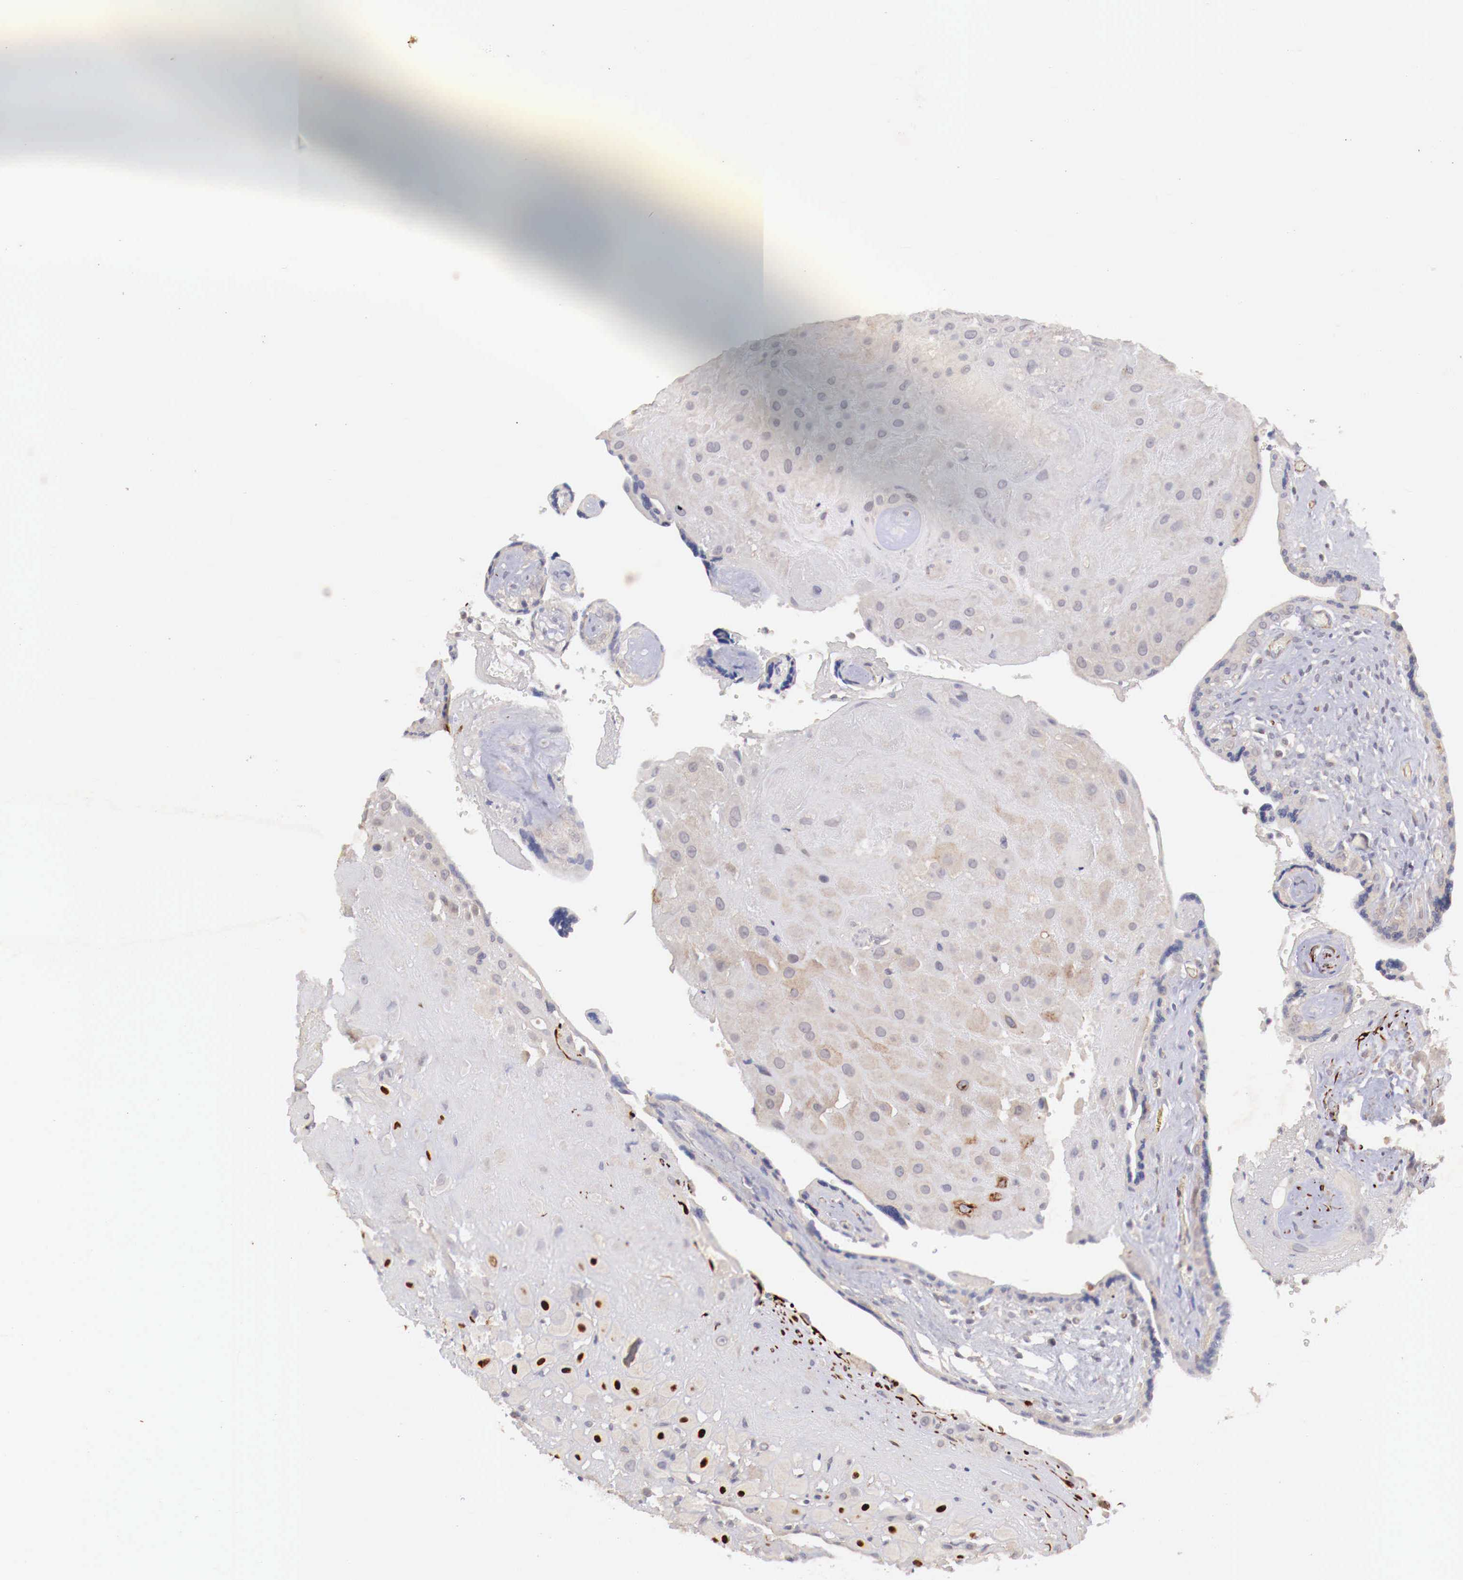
{"staining": {"intensity": "weak", "quantity": "25%-75%", "location": "cytoplasmic/membranous"}, "tissue": "placenta", "cell_type": "Decidual cells", "image_type": "normal", "snomed": [{"axis": "morphology", "description": "Normal tissue, NOS"}, {"axis": "topography", "description": "Placenta"}], "caption": "Immunohistochemistry (IHC) (DAB) staining of normal placenta displays weak cytoplasmic/membranous protein positivity in about 25%-75% of decidual cells.", "gene": "WT1", "patient": {"sex": "female", "age": 24}}